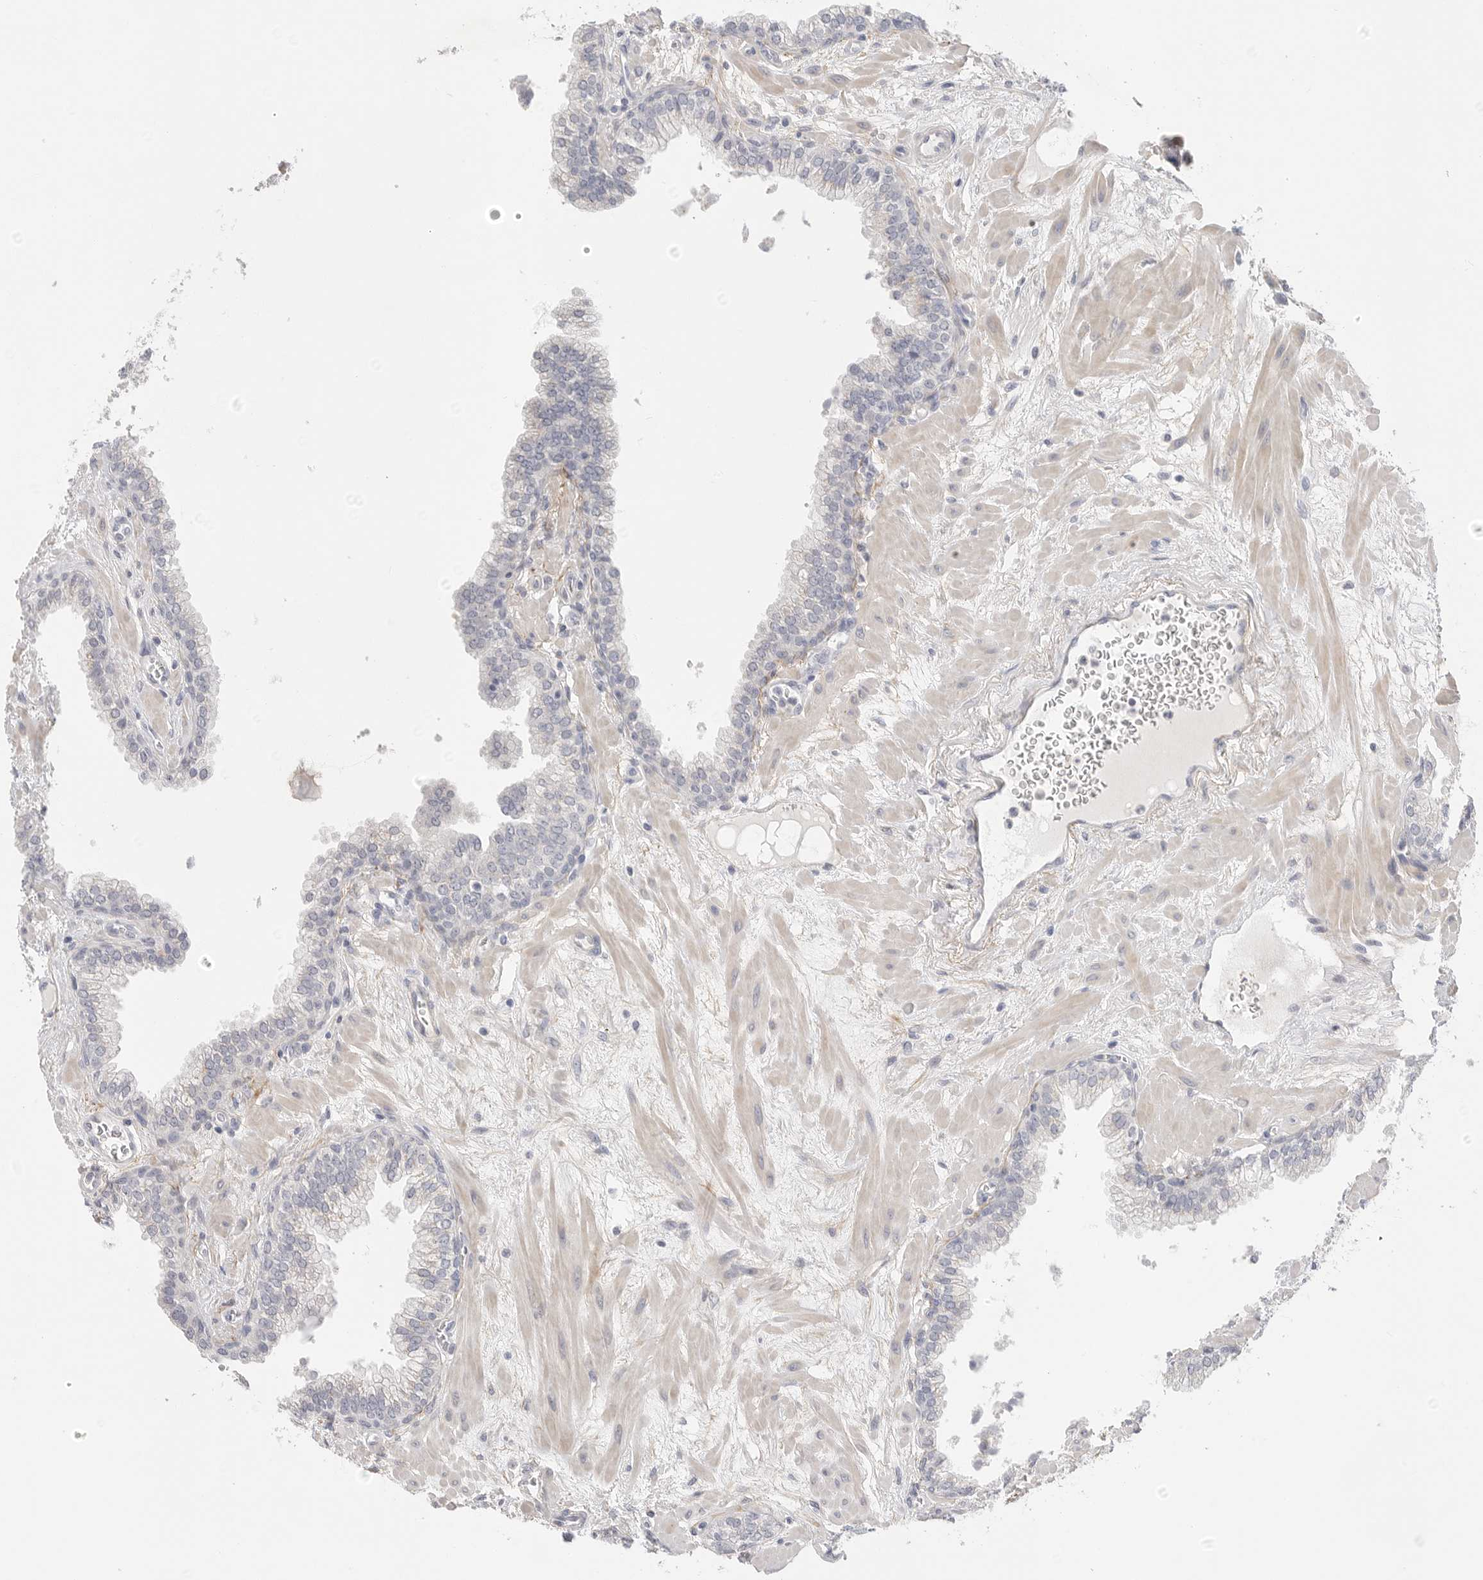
{"staining": {"intensity": "negative", "quantity": "none", "location": "none"}, "tissue": "prostate", "cell_type": "Glandular cells", "image_type": "normal", "snomed": [{"axis": "morphology", "description": "Normal tissue, NOS"}, {"axis": "morphology", "description": "Urothelial carcinoma, Low grade"}, {"axis": "topography", "description": "Urinary bladder"}, {"axis": "topography", "description": "Prostate"}], "caption": "This is a image of immunohistochemistry (IHC) staining of normal prostate, which shows no positivity in glandular cells.", "gene": "FBN2", "patient": {"sex": "male", "age": 60}}